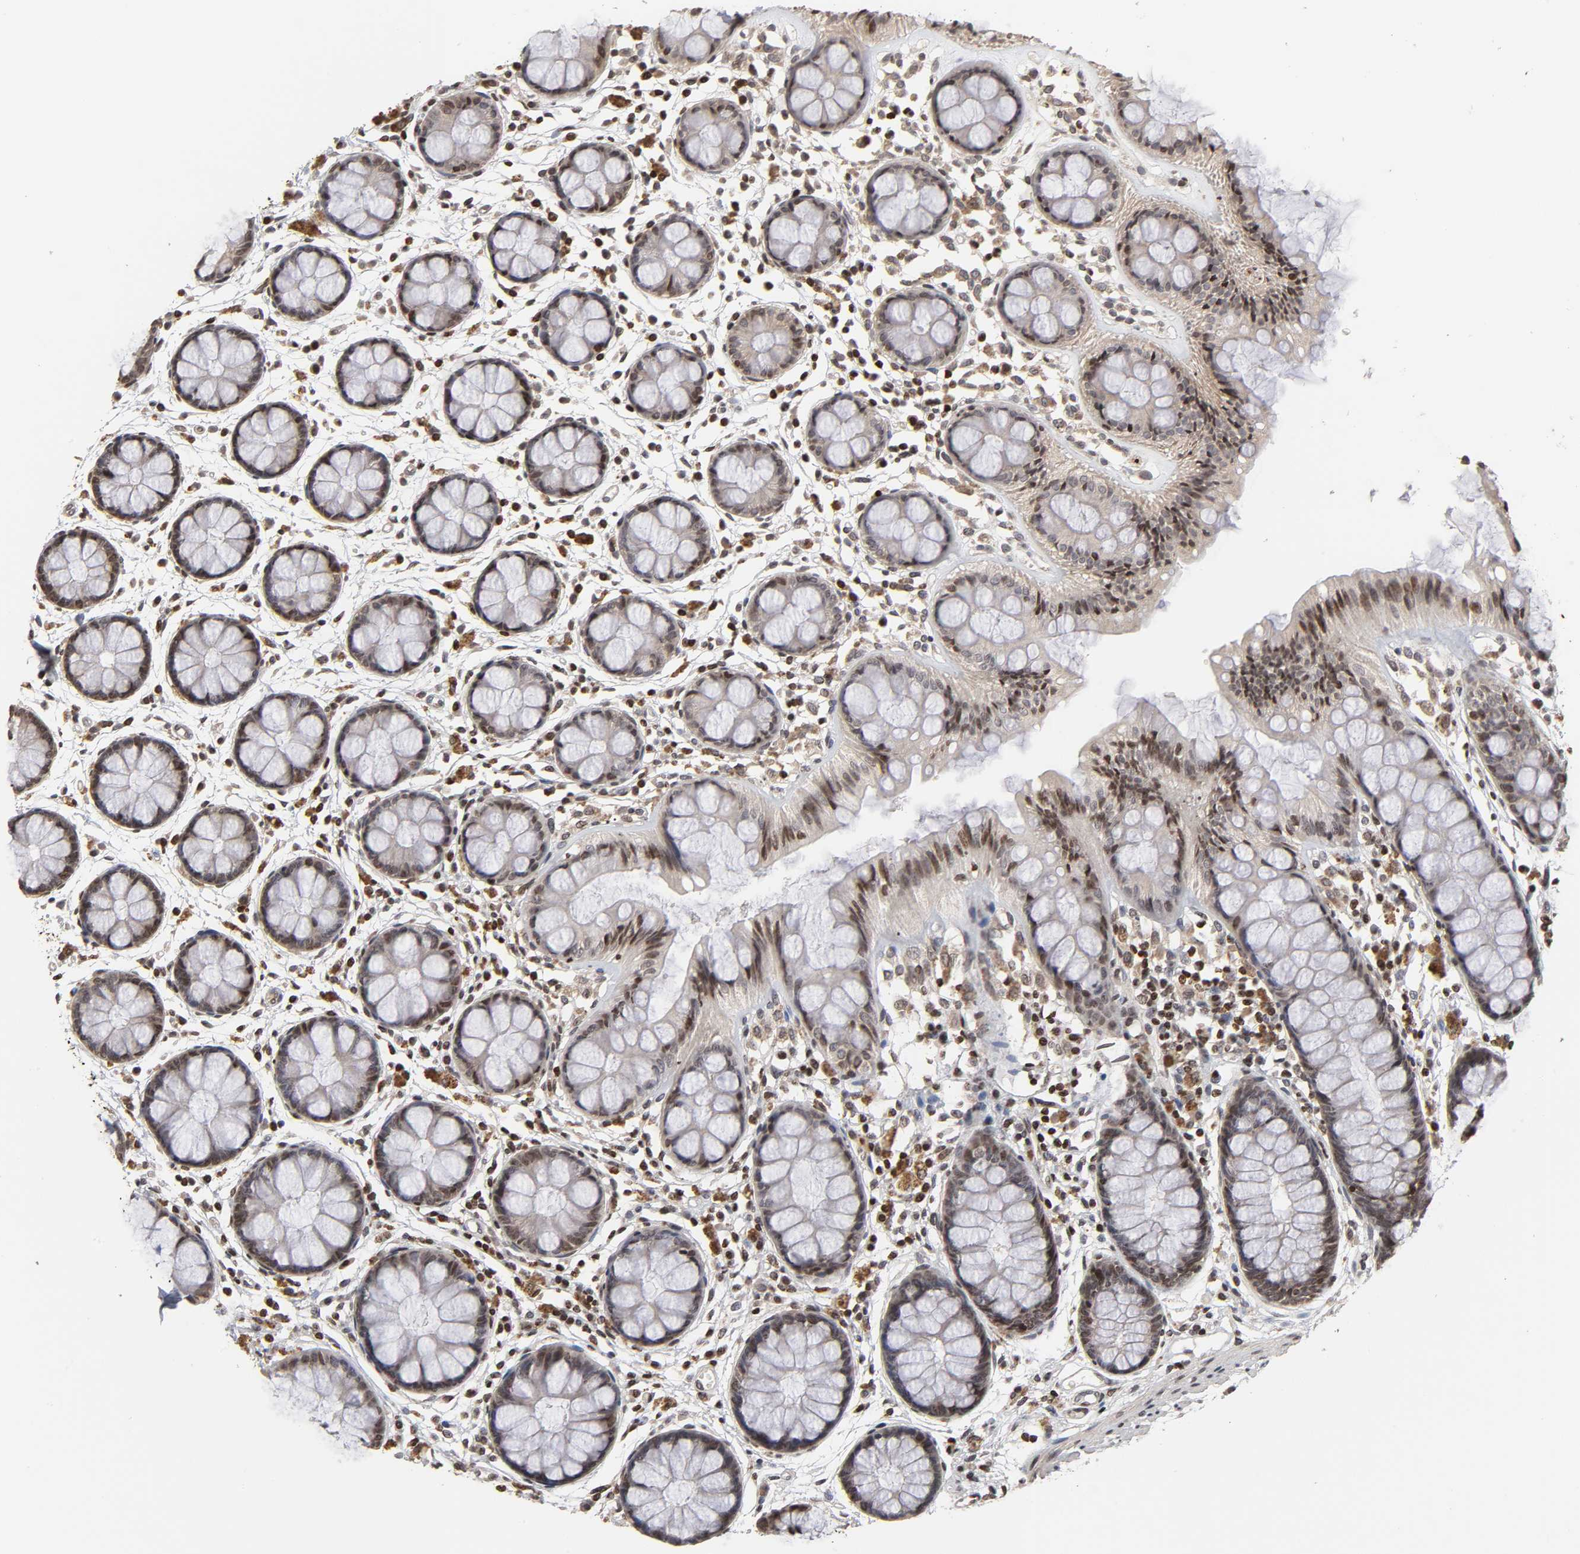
{"staining": {"intensity": "moderate", "quantity": ">75%", "location": "nuclear"}, "tissue": "rectum", "cell_type": "Glandular cells", "image_type": "normal", "snomed": [{"axis": "morphology", "description": "Normal tissue, NOS"}, {"axis": "topography", "description": "Rectum"}], "caption": "There is medium levels of moderate nuclear expression in glandular cells of normal rectum, as demonstrated by immunohistochemical staining (brown color).", "gene": "ZNF473", "patient": {"sex": "female", "age": 66}}